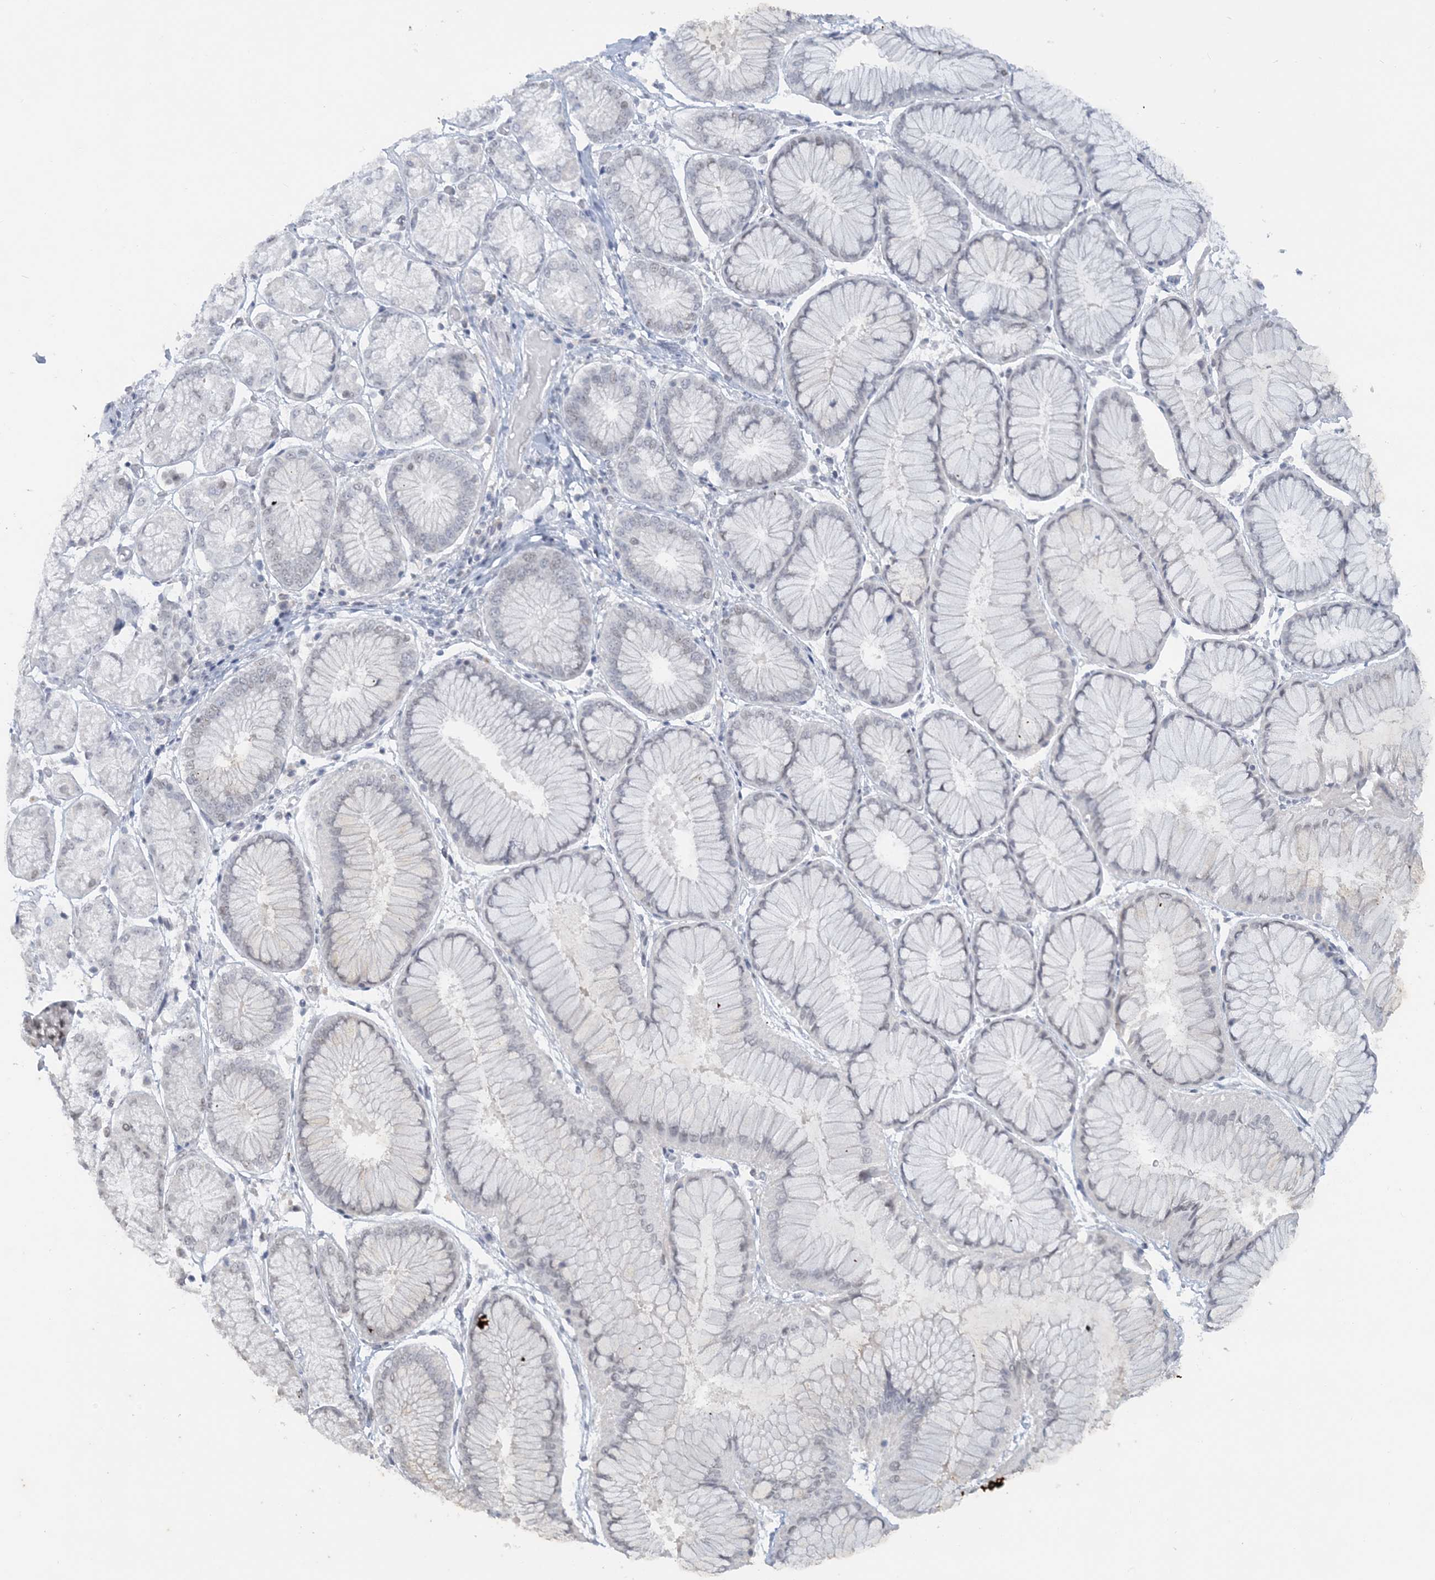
{"staining": {"intensity": "weak", "quantity": ">75%", "location": "nuclear"}, "tissue": "stomach cancer", "cell_type": "Tumor cells", "image_type": "cancer", "snomed": [{"axis": "morphology", "description": "Normal tissue, NOS"}, {"axis": "morphology", "description": "Adenocarcinoma, NOS"}, {"axis": "topography", "description": "Lymph node"}, {"axis": "topography", "description": "Stomach"}], "caption": "Immunohistochemical staining of human adenocarcinoma (stomach) demonstrates weak nuclear protein expression in about >75% of tumor cells.", "gene": "KMT2D", "patient": {"sex": "male", "age": 48}}